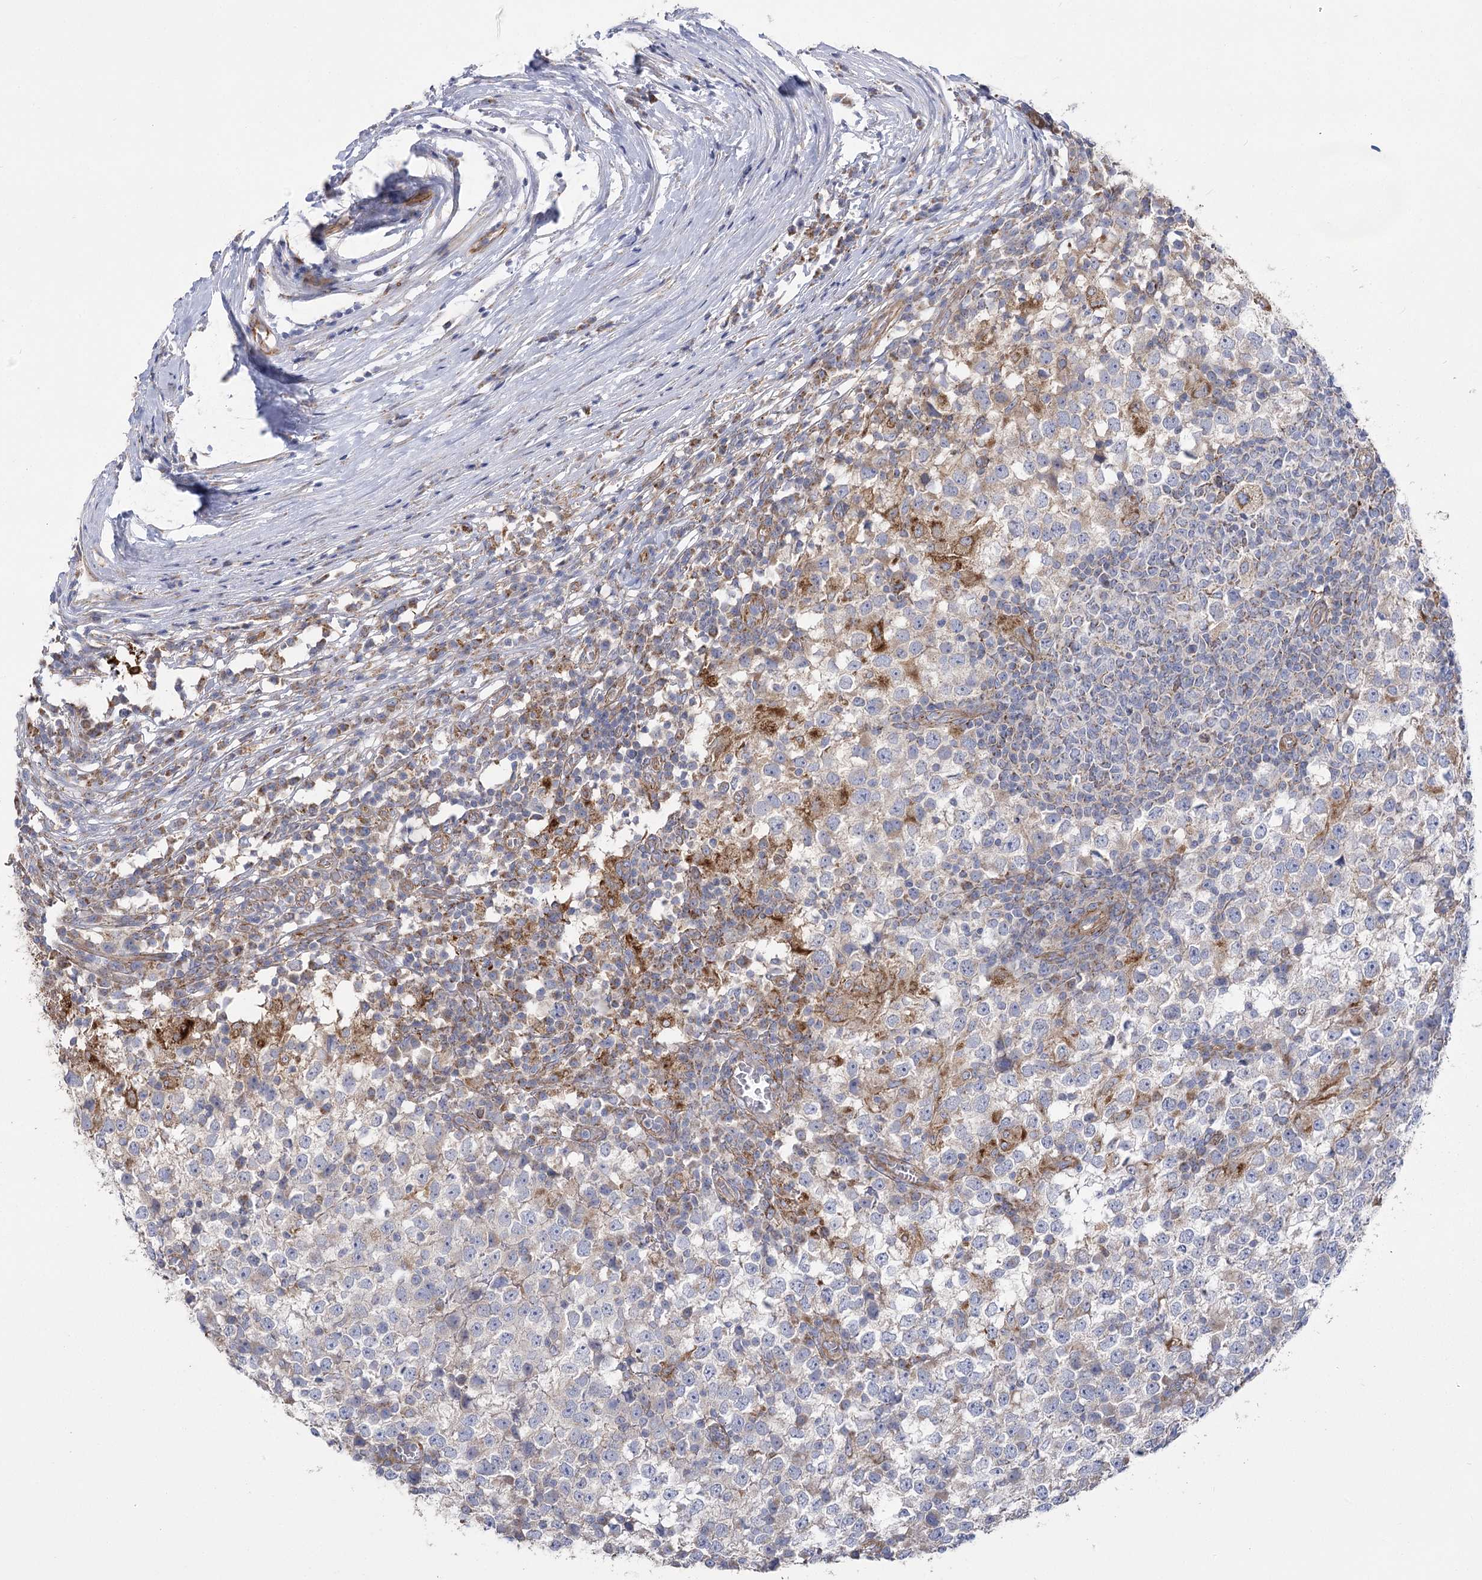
{"staining": {"intensity": "negative", "quantity": "none", "location": "none"}, "tissue": "testis cancer", "cell_type": "Tumor cells", "image_type": "cancer", "snomed": [{"axis": "morphology", "description": "Seminoma, NOS"}, {"axis": "topography", "description": "Testis"}], "caption": "Protein analysis of testis cancer exhibits no significant positivity in tumor cells. (Immunohistochemistry, brightfield microscopy, high magnification).", "gene": "RMDN2", "patient": {"sex": "male", "age": 65}}